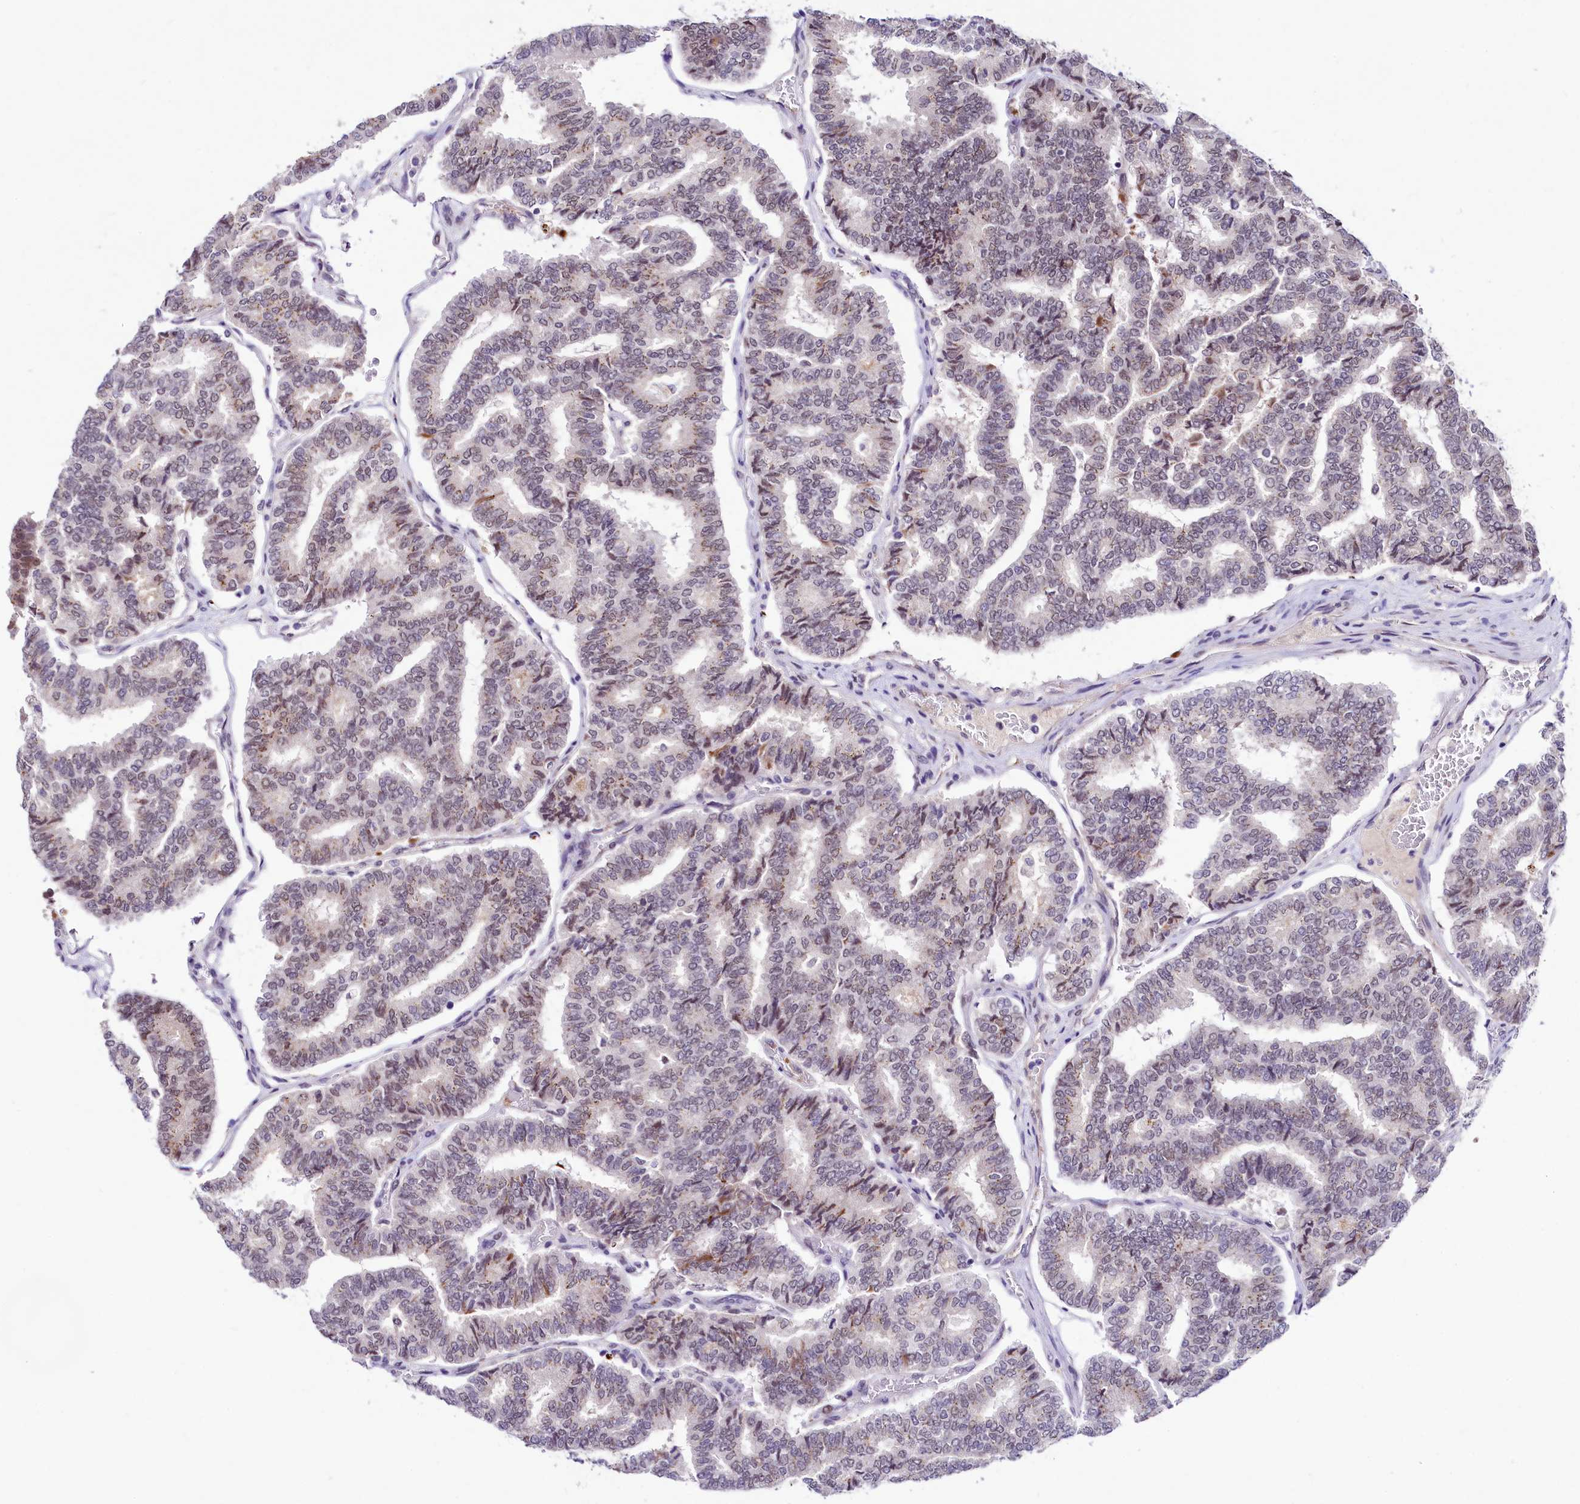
{"staining": {"intensity": "moderate", "quantity": "<25%", "location": "cytoplasmic/membranous"}, "tissue": "thyroid cancer", "cell_type": "Tumor cells", "image_type": "cancer", "snomed": [{"axis": "morphology", "description": "Papillary adenocarcinoma, NOS"}, {"axis": "topography", "description": "Thyroid gland"}], "caption": "Immunohistochemistry (IHC) image of papillary adenocarcinoma (thyroid) stained for a protein (brown), which displays low levels of moderate cytoplasmic/membranous positivity in approximately <25% of tumor cells.", "gene": "LEUTX", "patient": {"sex": "female", "age": 35}}